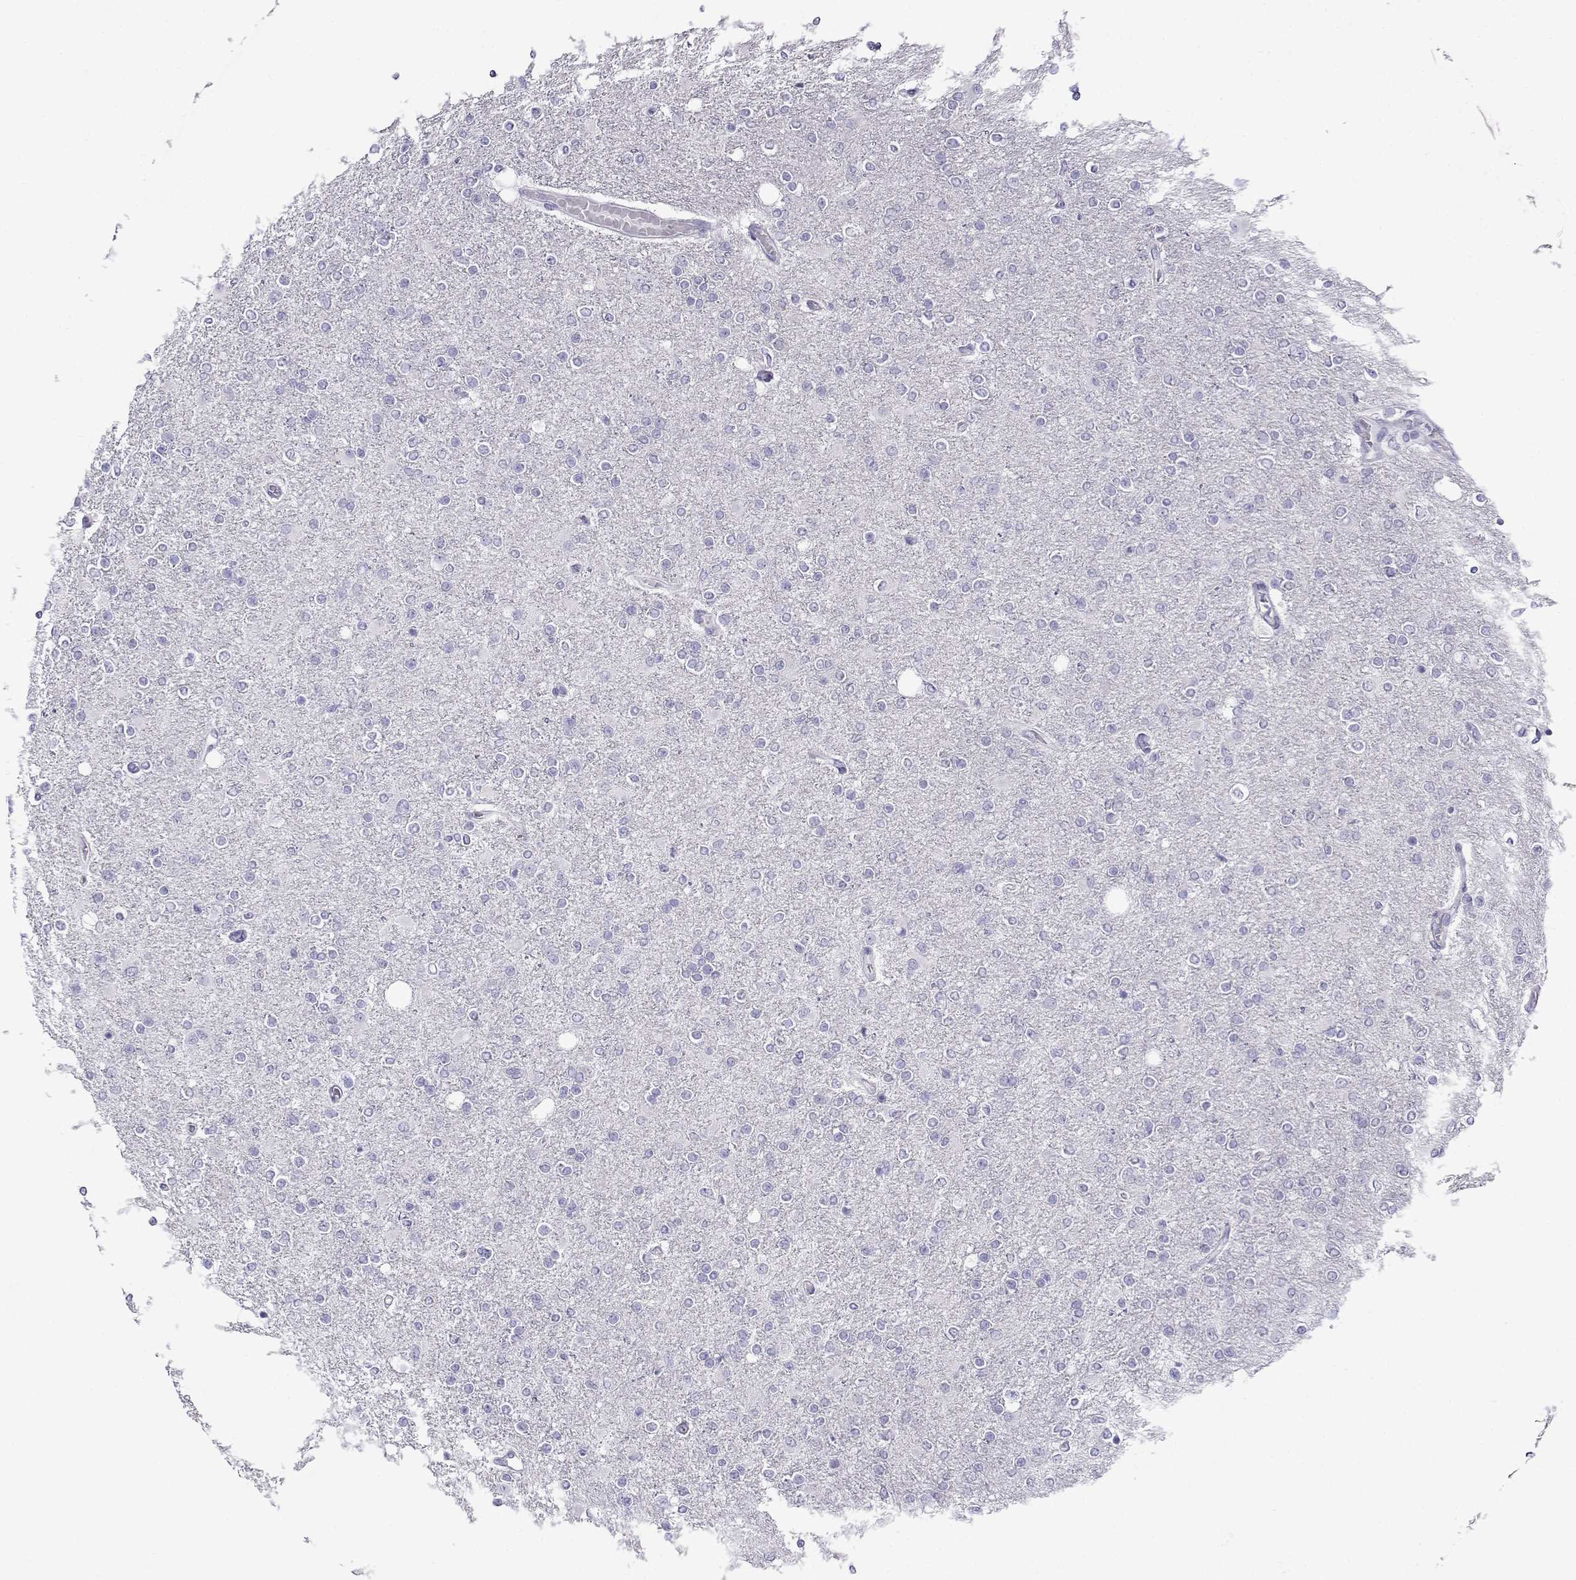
{"staining": {"intensity": "negative", "quantity": "none", "location": "none"}, "tissue": "glioma", "cell_type": "Tumor cells", "image_type": "cancer", "snomed": [{"axis": "morphology", "description": "Glioma, malignant, High grade"}, {"axis": "topography", "description": "Cerebral cortex"}], "caption": "High power microscopy micrograph of an IHC micrograph of glioma, revealing no significant staining in tumor cells. (DAB (3,3'-diaminobenzidine) IHC visualized using brightfield microscopy, high magnification).", "gene": "CABS1", "patient": {"sex": "male", "age": 70}}